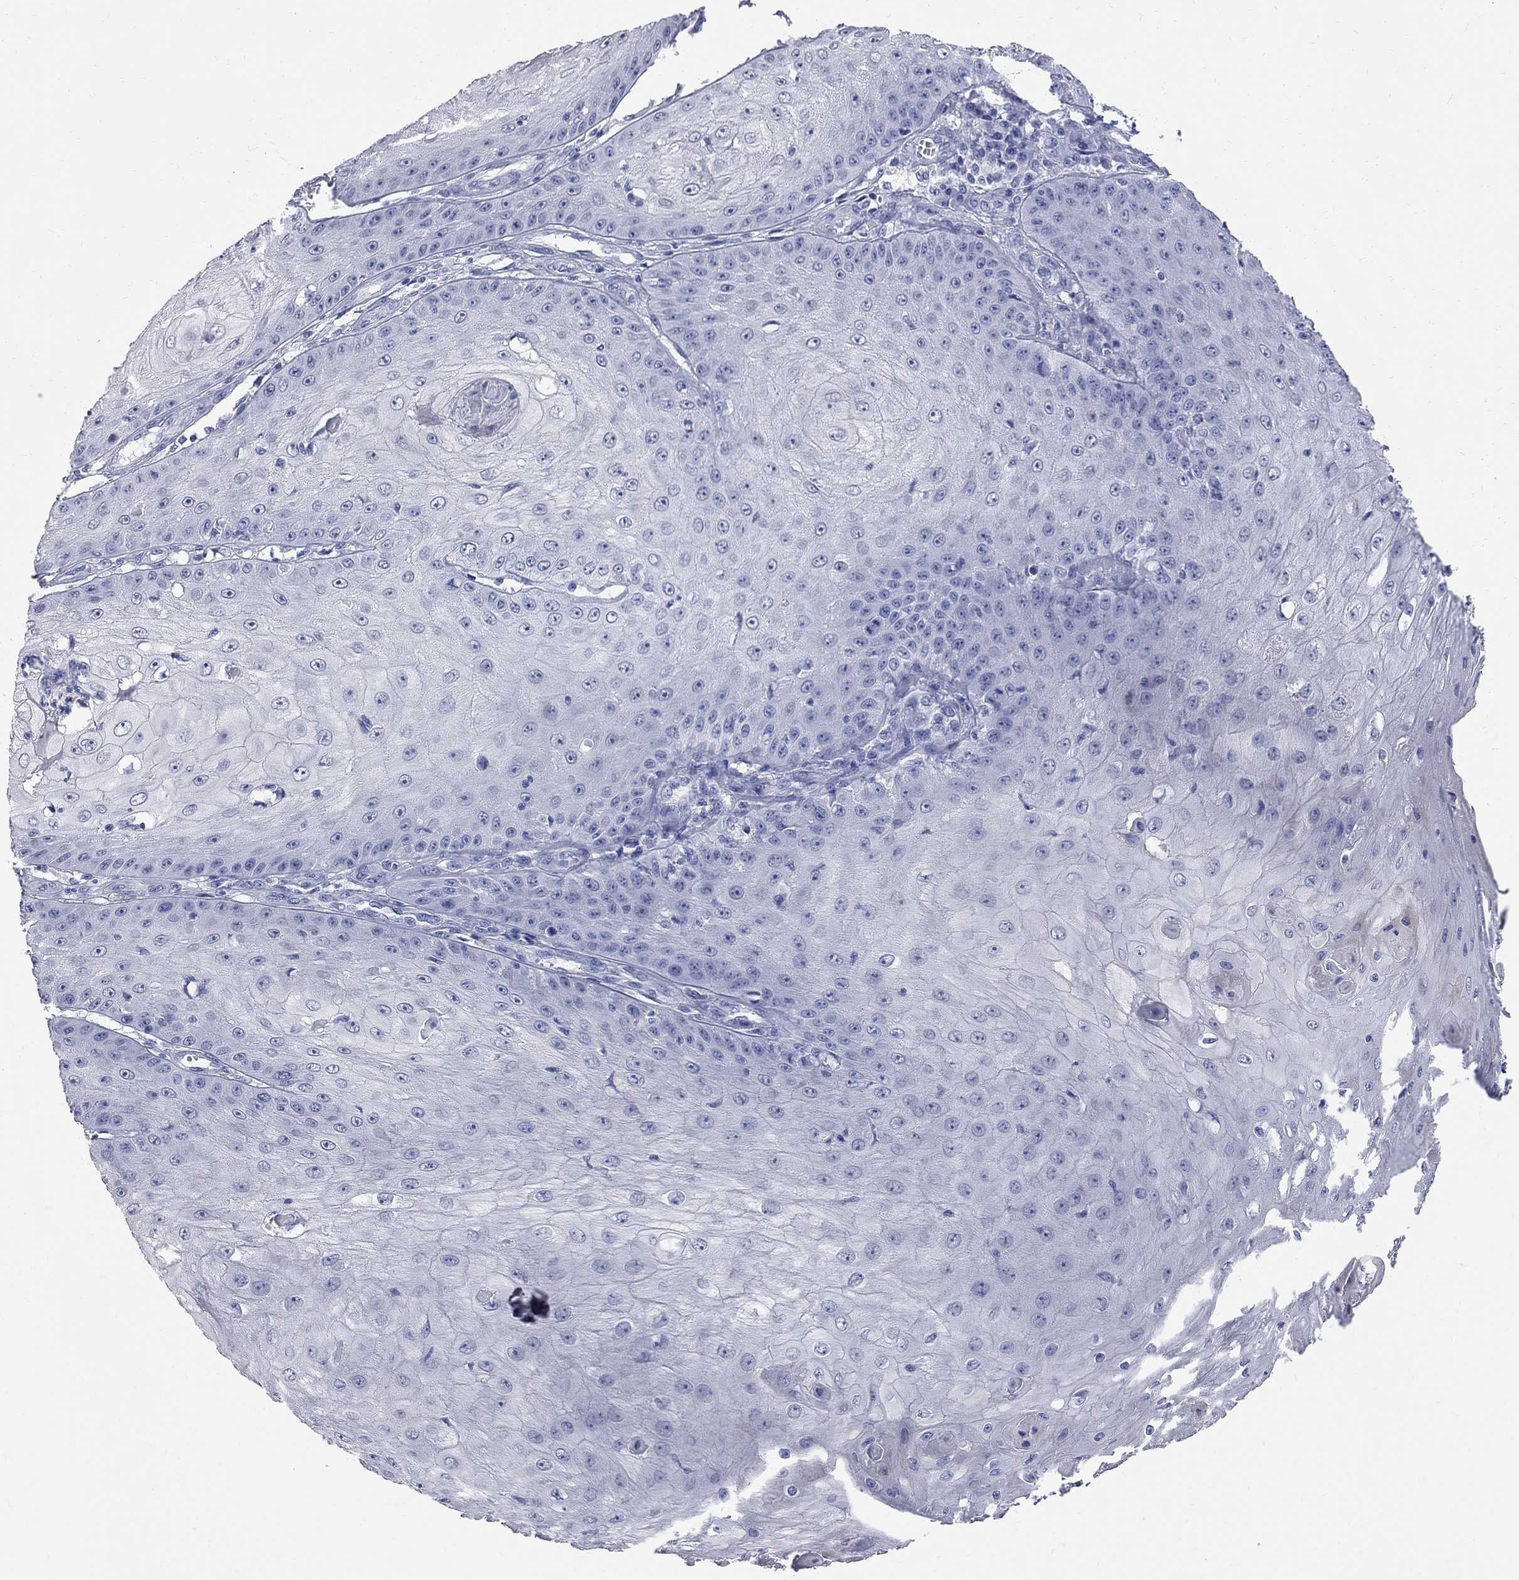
{"staining": {"intensity": "negative", "quantity": "none", "location": "none"}, "tissue": "skin cancer", "cell_type": "Tumor cells", "image_type": "cancer", "snomed": [{"axis": "morphology", "description": "Squamous cell carcinoma, NOS"}, {"axis": "topography", "description": "Skin"}], "caption": "A high-resolution photomicrograph shows immunohistochemistry staining of squamous cell carcinoma (skin), which shows no significant staining in tumor cells. (DAB (3,3'-diaminobenzidine) immunohistochemistry, high magnification).", "gene": "FAM221B", "patient": {"sex": "male", "age": 70}}